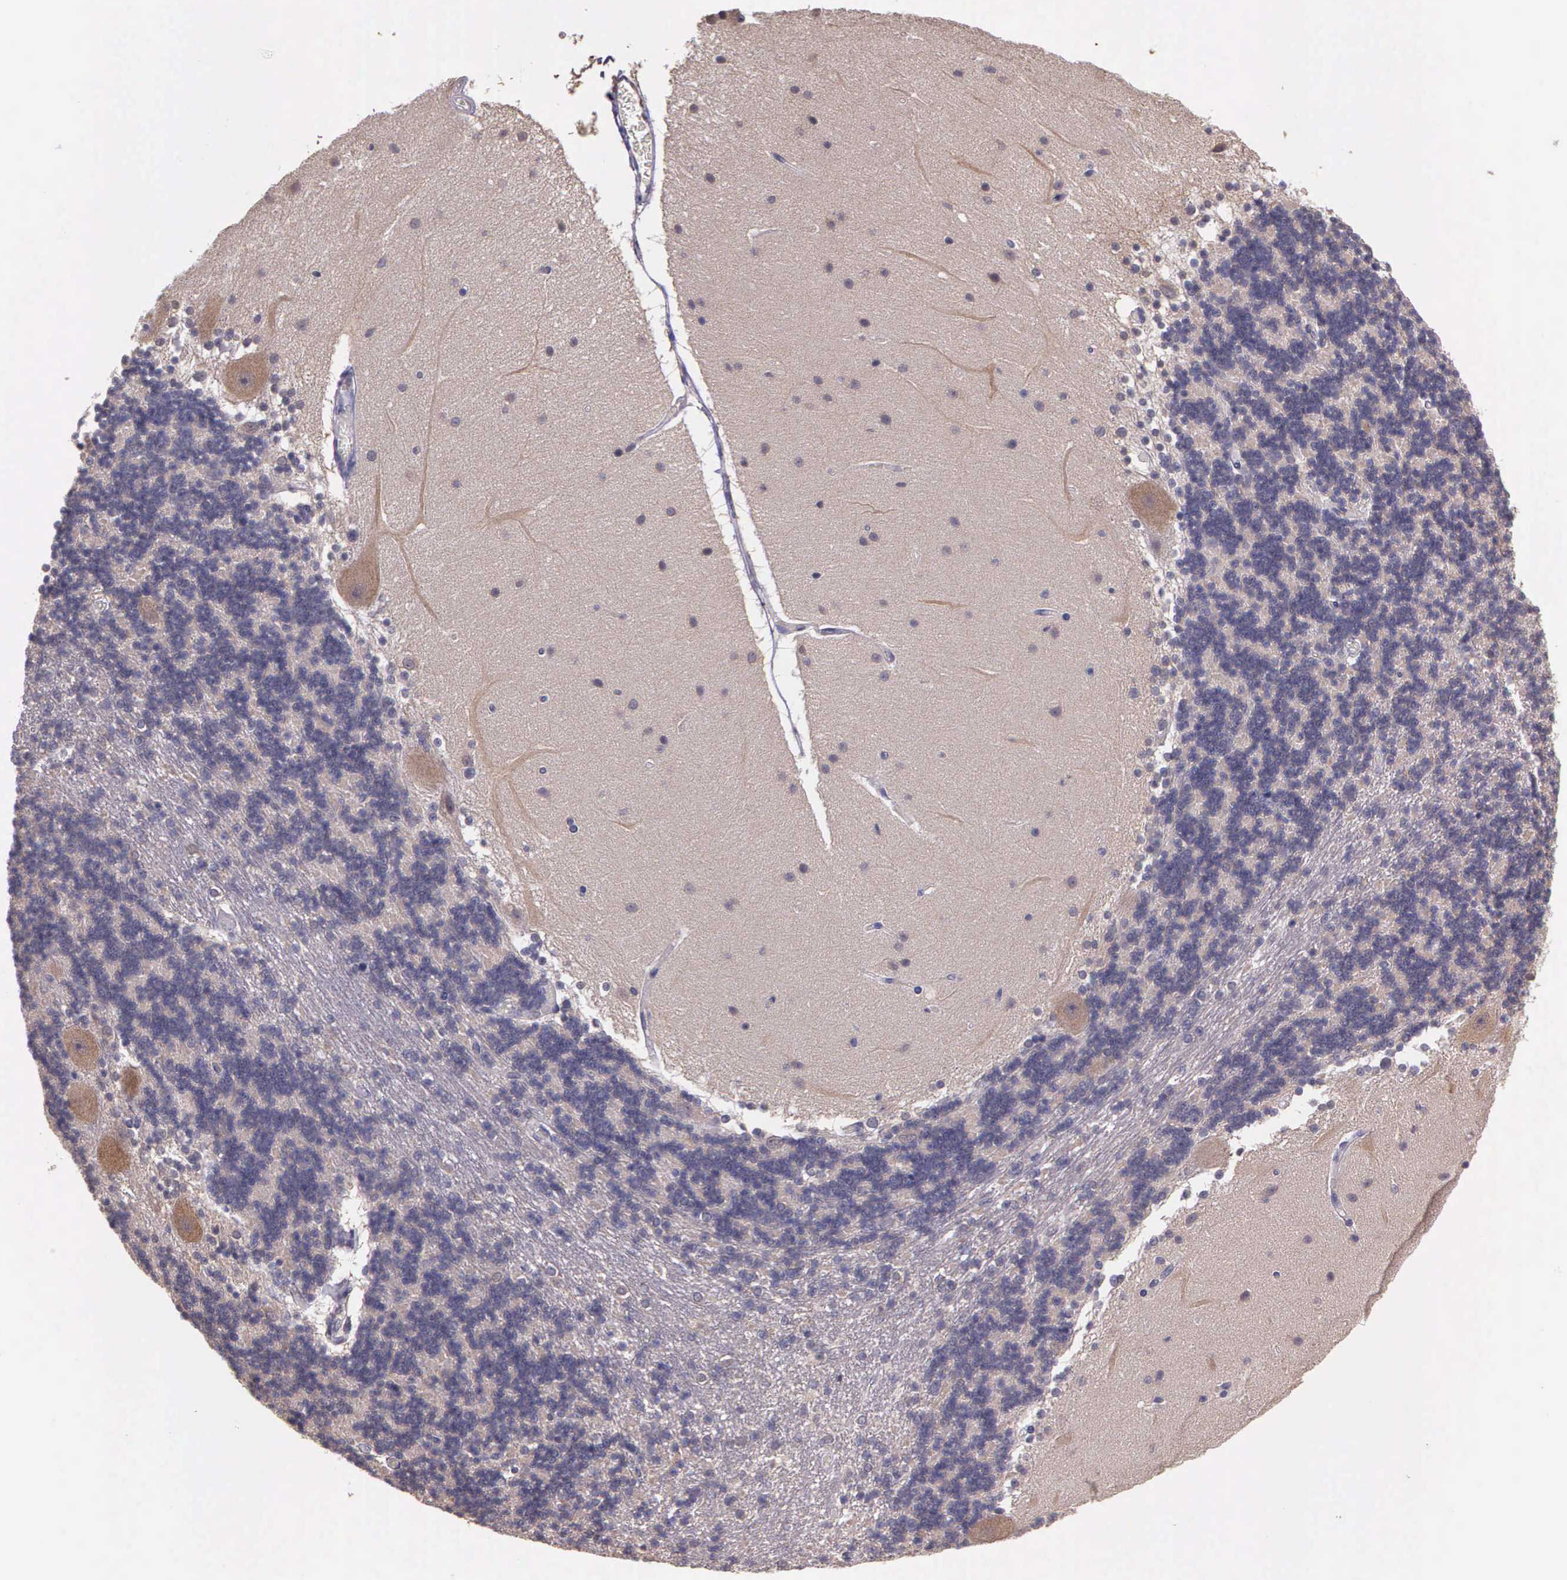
{"staining": {"intensity": "negative", "quantity": "none", "location": "none"}, "tissue": "cerebellum", "cell_type": "Cells in granular layer", "image_type": "normal", "snomed": [{"axis": "morphology", "description": "Normal tissue, NOS"}, {"axis": "topography", "description": "Cerebellum"}], "caption": "IHC micrograph of unremarkable cerebellum stained for a protein (brown), which displays no positivity in cells in granular layer.", "gene": "IGBP1P2", "patient": {"sex": "female", "age": 54}}